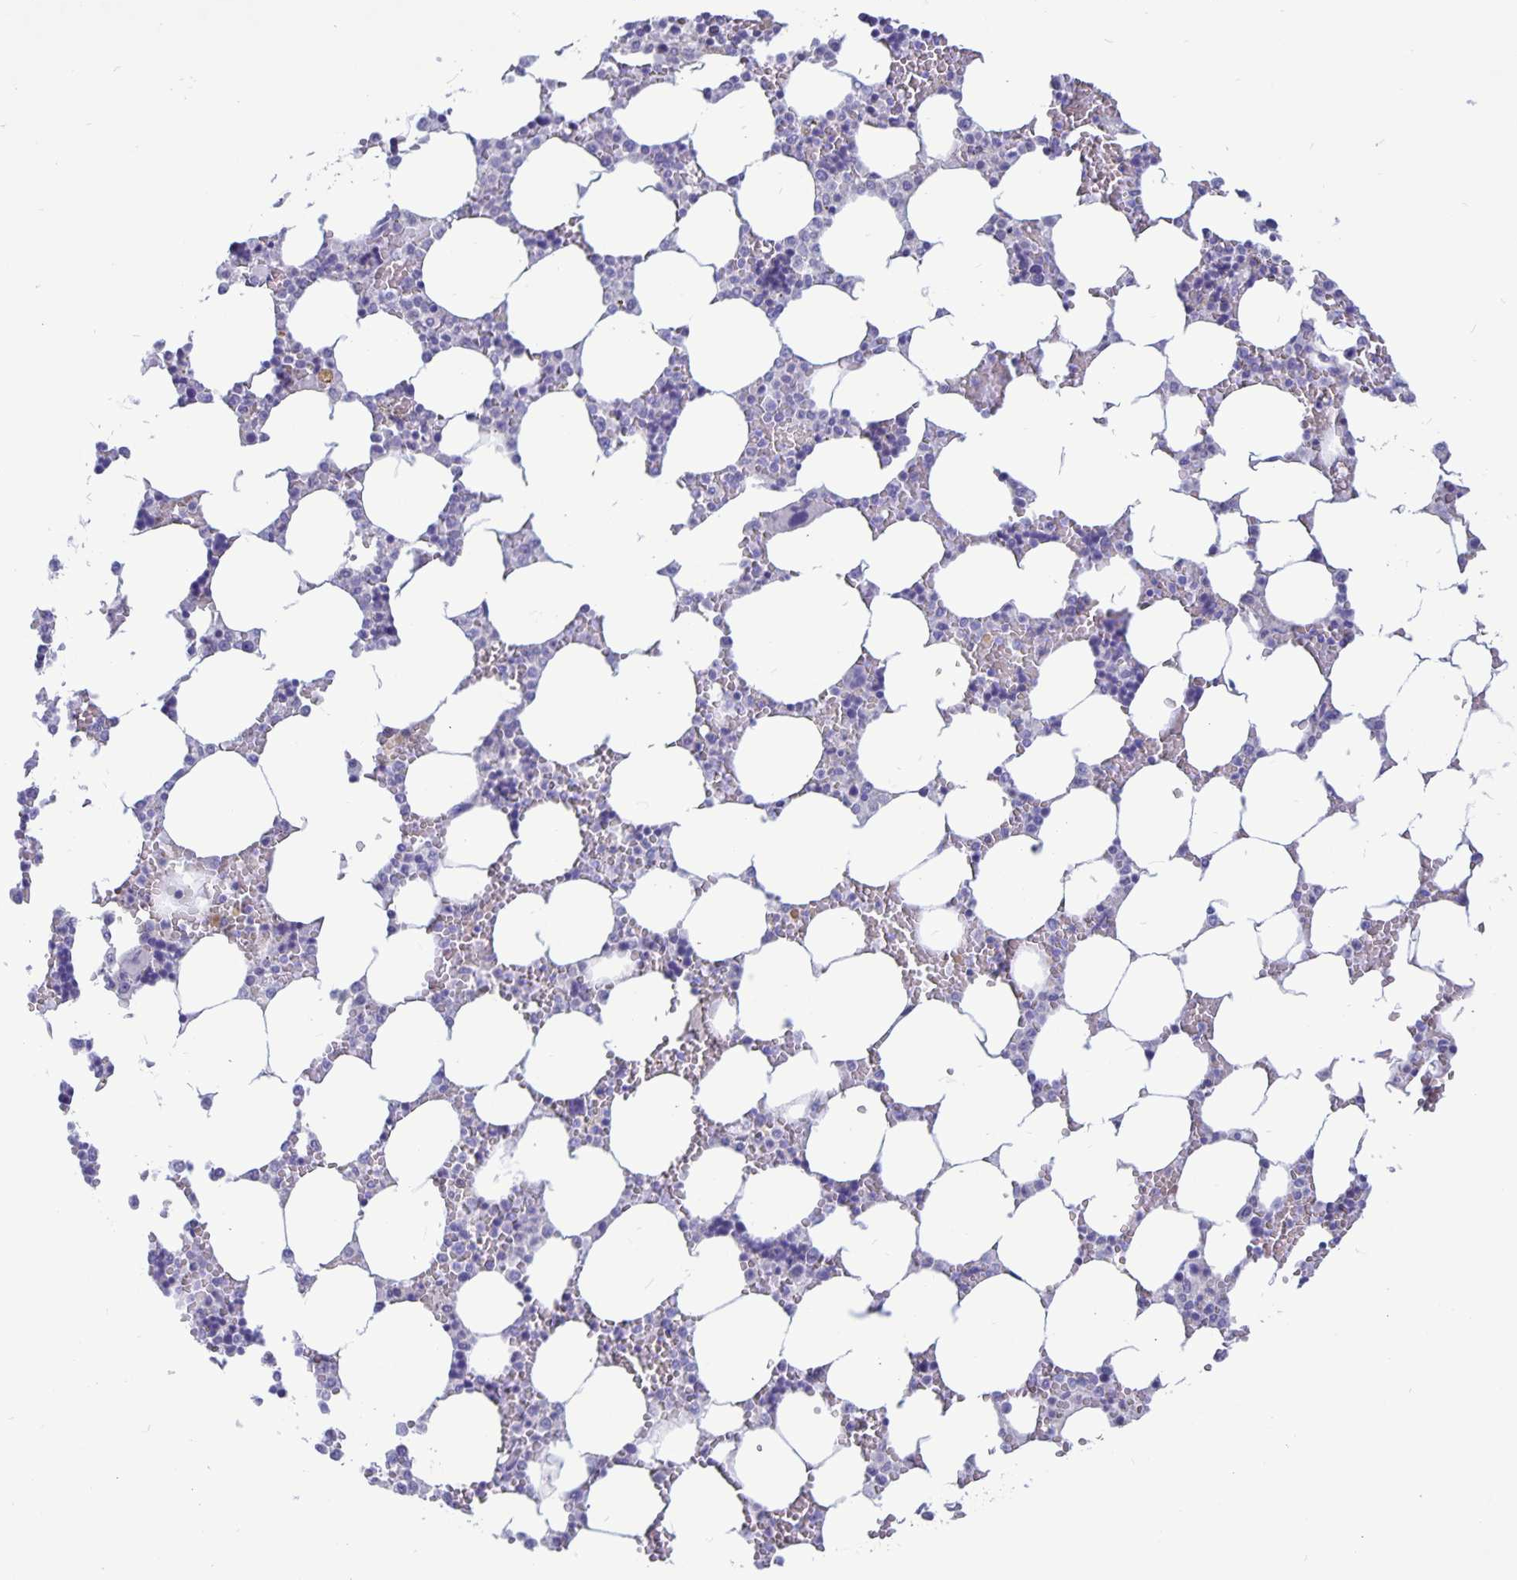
{"staining": {"intensity": "negative", "quantity": "none", "location": "none"}, "tissue": "bone marrow", "cell_type": "Hematopoietic cells", "image_type": "normal", "snomed": [{"axis": "morphology", "description": "Normal tissue, NOS"}, {"axis": "topography", "description": "Bone marrow"}], "caption": "High power microscopy image of an immunohistochemistry (IHC) micrograph of unremarkable bone marrow, revealing no significant staining in hematopoietic cells.", "gene": "BPIFA3", "patient": {"sex": "male", "age": 64}}